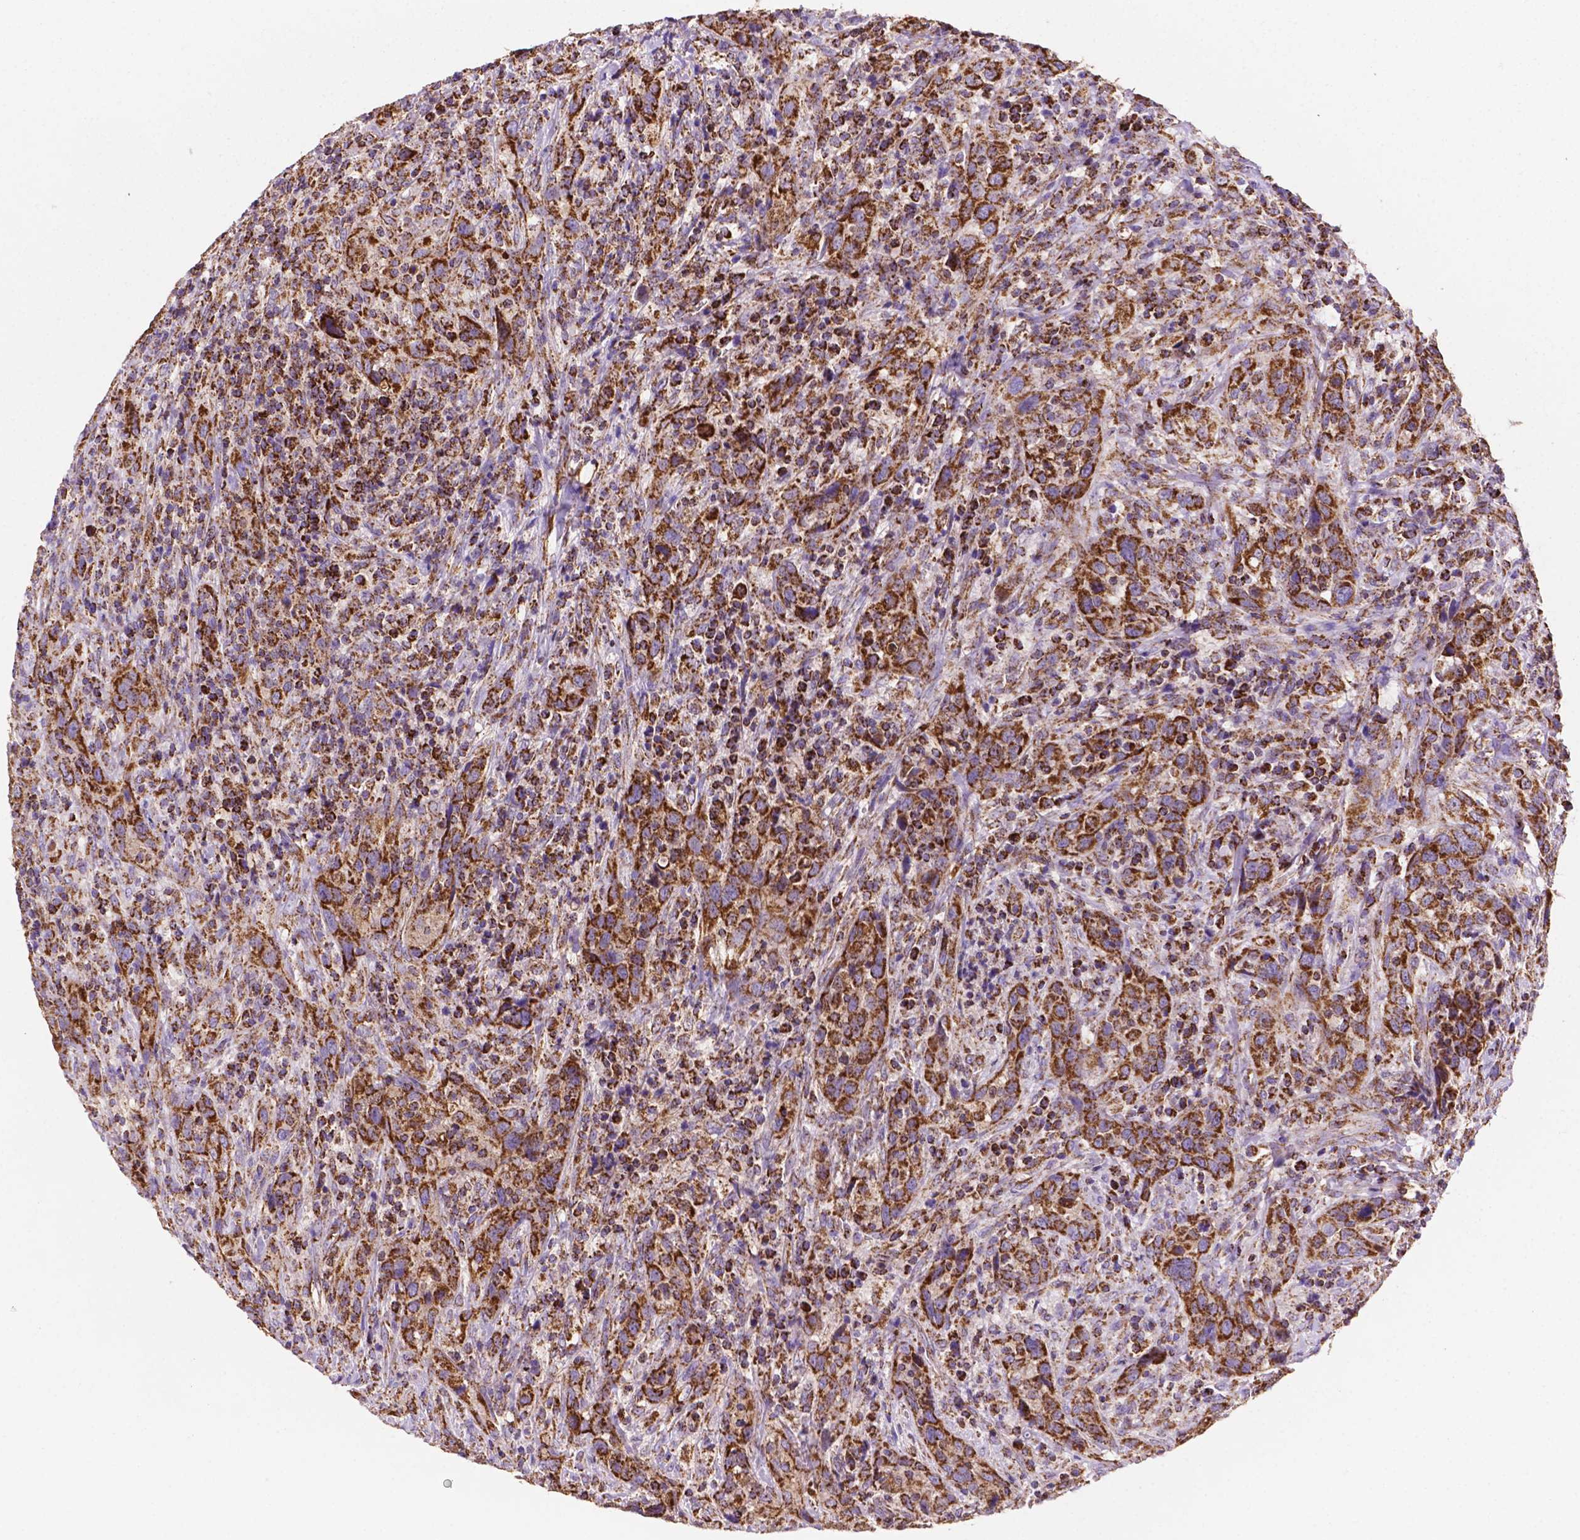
{"staining": {"intensity": "strong", "quantity": ">75%", "location": "cytoplasmic/membranous"}, "tissue": "urothelial cancer", "cell_type": "Tumor cells", "image_type": "cancer", "snomed": [{"axis": "morphology", "description": "Urothelial carcinoma, NOS"}, {"axis": "morphology", "description": "Urothelial carcinoma, High grade"}, {"axis": "topography", "description": "Urinary bladder"}], "caption": "Protein expression by immunohistochemistry shows strong cytoplasmic/membranous staining in approximately >75% of tumor cells in urothelial carcinoma (high-grade).", "gene": "HSPD1", "patient": {"sex": "female", "age": 64}}